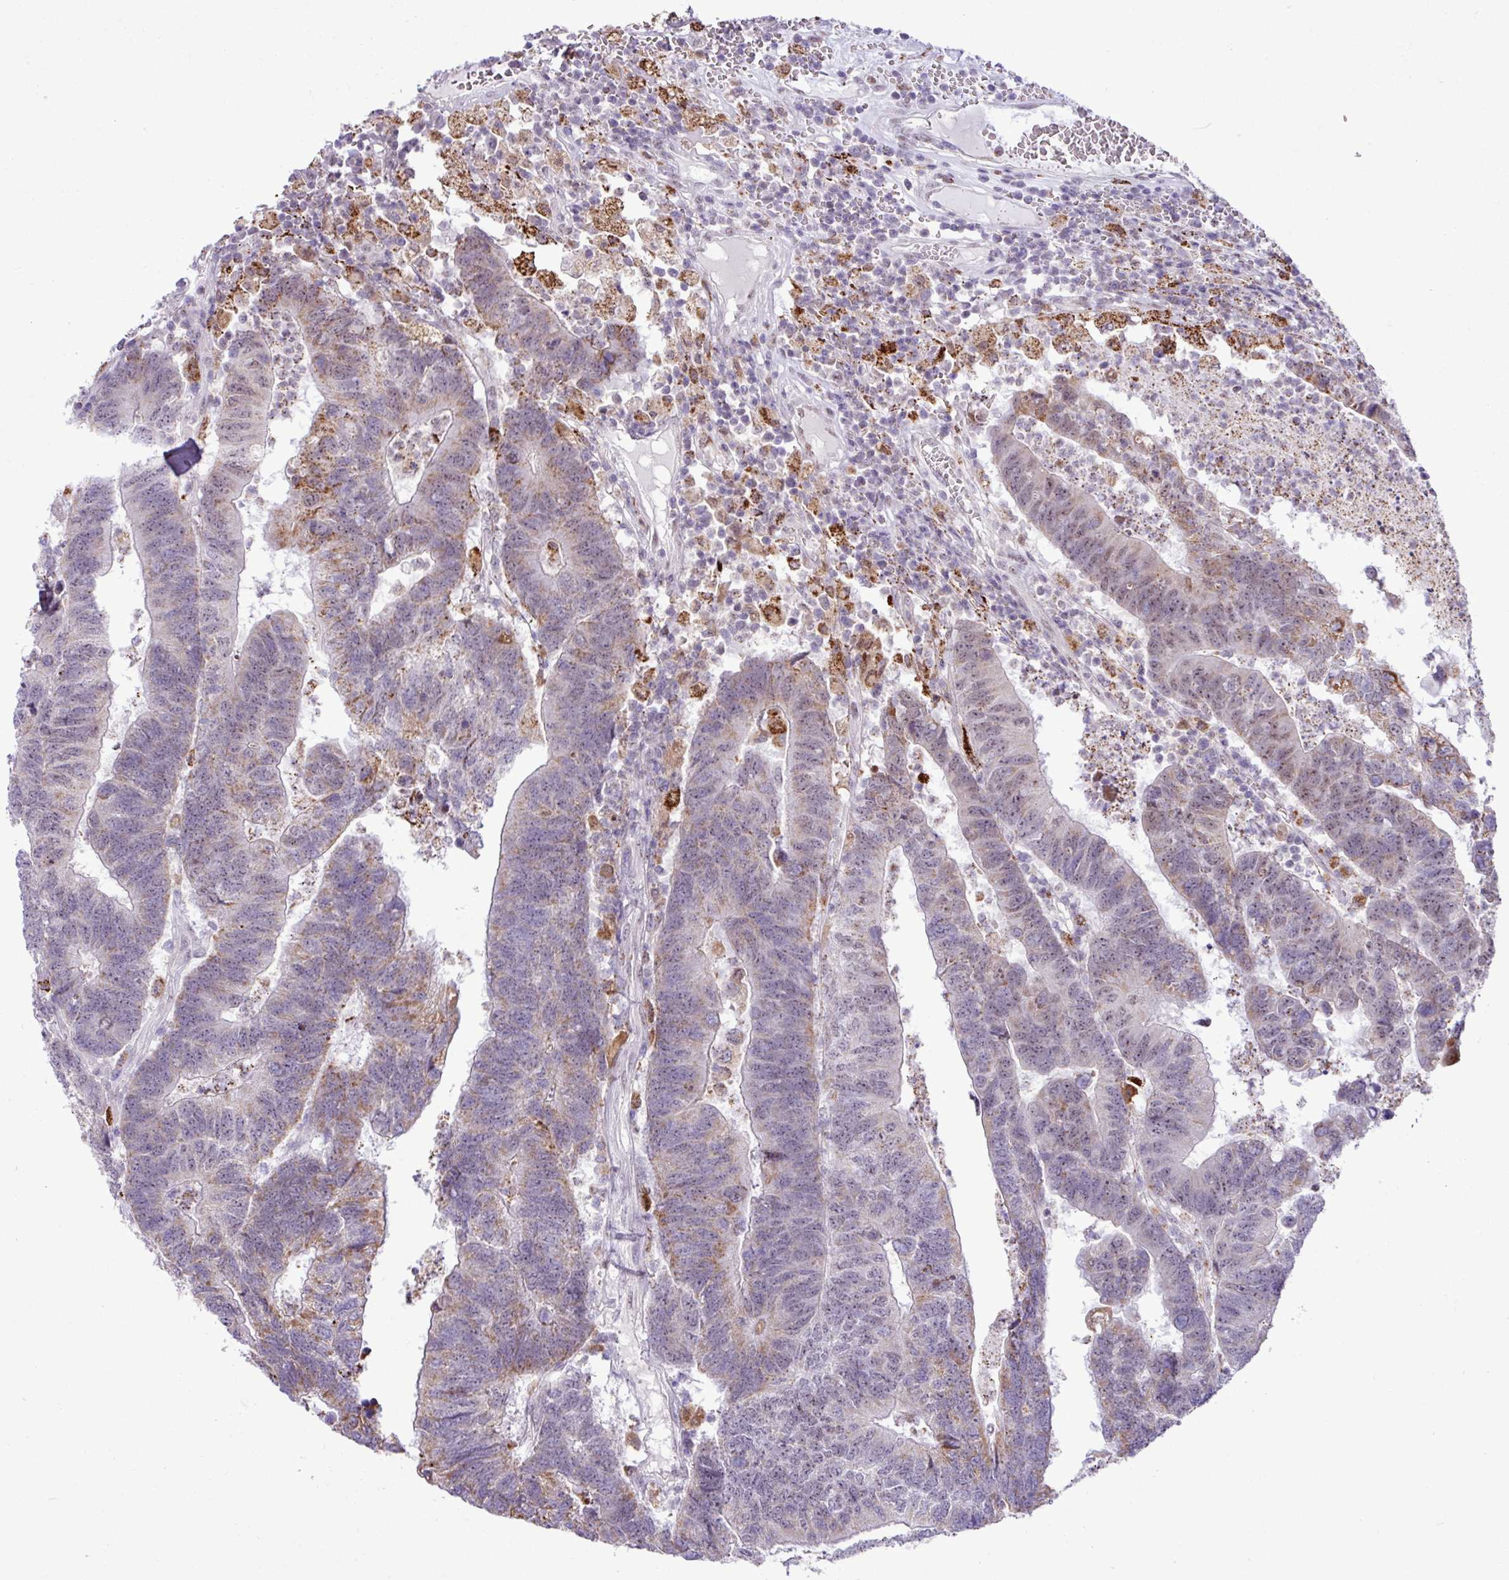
{"staining": {"intensity": "weak", "quantity": "25%-75%", "location": "cytoplasmic/membranous"}, "tissue": "colorectal cancer", "cell_type": "Tumor cells", "image_type": "cancer", "snomed": [{"axis": "morphology", "description": "Adenocarcinoma, NOS"}, {"axis": "topography", "description": "Colon"}], "caption": "Immunohistochemistry (IHC) (DAB) staining of human colorectal adenocarcinoma shows weak cytoplasmic/membranous protein staining in about 25%-75% of tumor cells.", "gene": "SGPP1", "patient": {"sex": "female", "age": 48}}